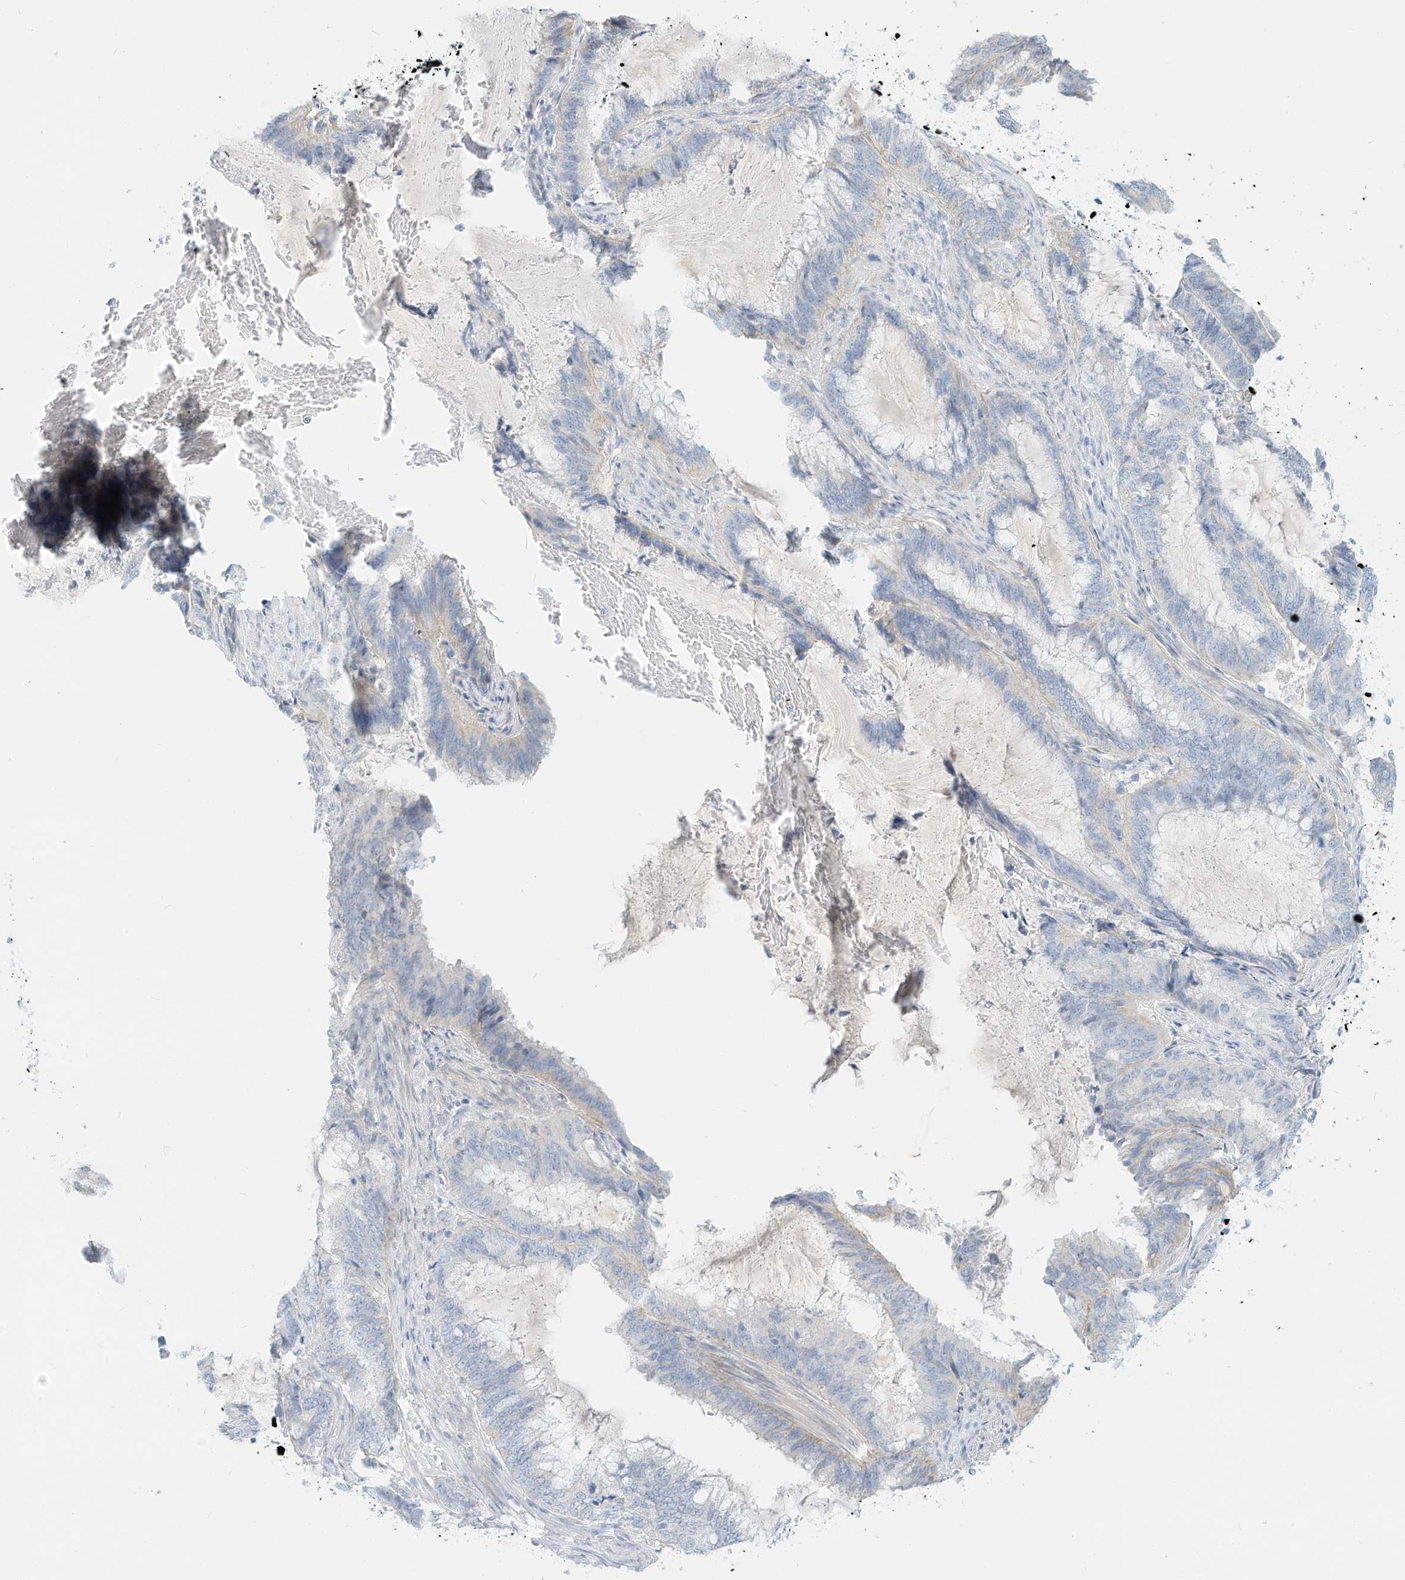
{"staining": {"intensity": "negative", "quantity": "none", "location": "none"}, "tissue": "endometrial cancer", "cell_type": "Tumor cells", "image_type": "cancer", "snomed": [{"axis": "morphology", "description": "Adenocarcinoma, NOS"}, {"axis": "topography", "description": "Endometrium"}], "caption": "This is an immunohistochemistry (IHC) image of endometrial cancer. There is no staining in tumor cells.", "gene": "SPOCD1", "patient": {"sex": "female", "age": 51}}